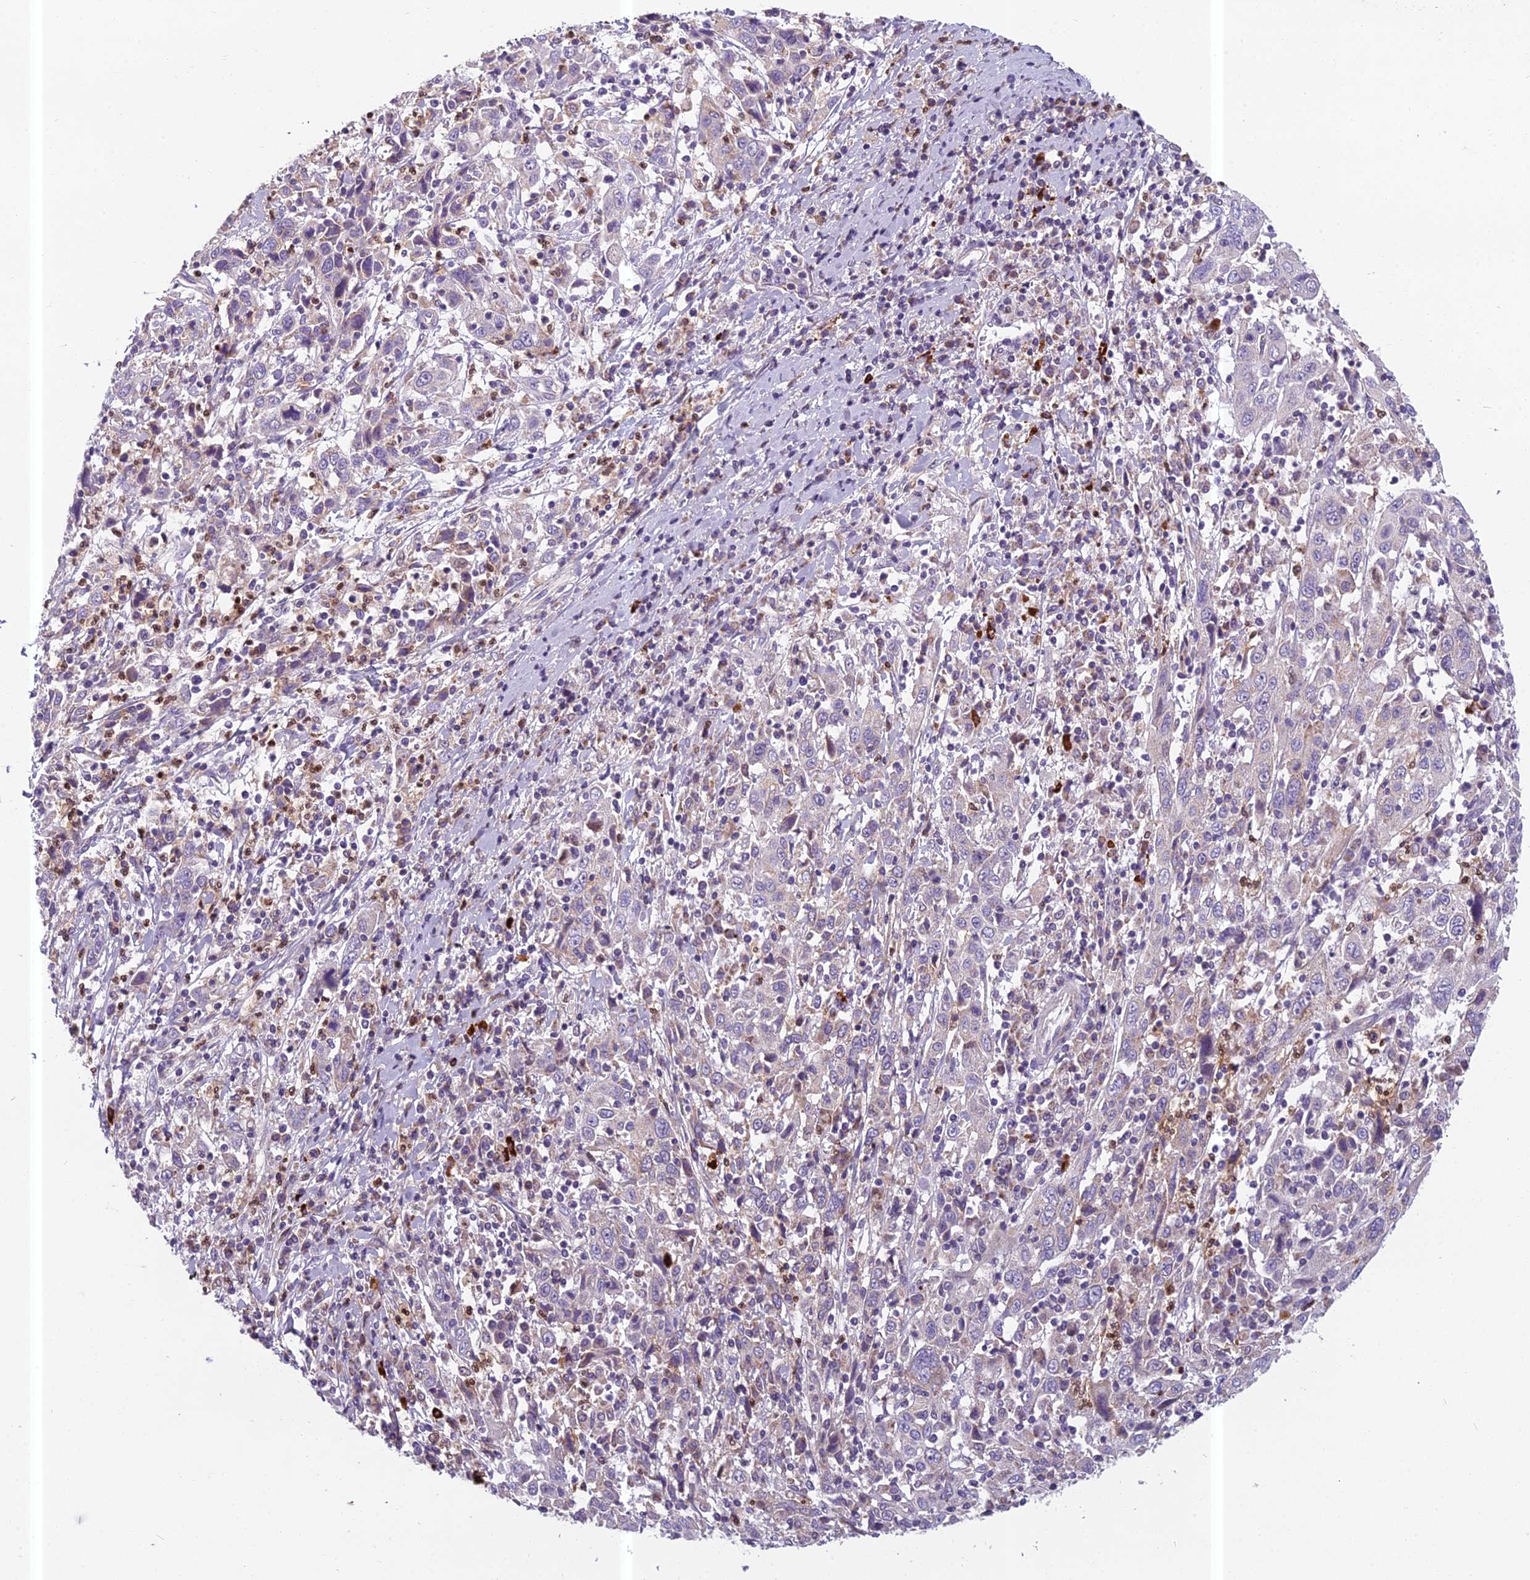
{"staining": {"intensity": "negative", "quantity": "none", "location": "none"}, "tissue": "cervical cancer", "cell_type": "Tumor cells", "image_type": "cancer", "snomed": [{"axis": "morphology", "description": "Squamous cell carcinoma, NOS"}, {"axis": "topography", "description": "Cervix"}], "caption": "Tumor cells show no significant staining in cervical squamous cell carcinoma.", "gene": "ENSG00000188897", "patient": {"sex": "female", "age": 46}}